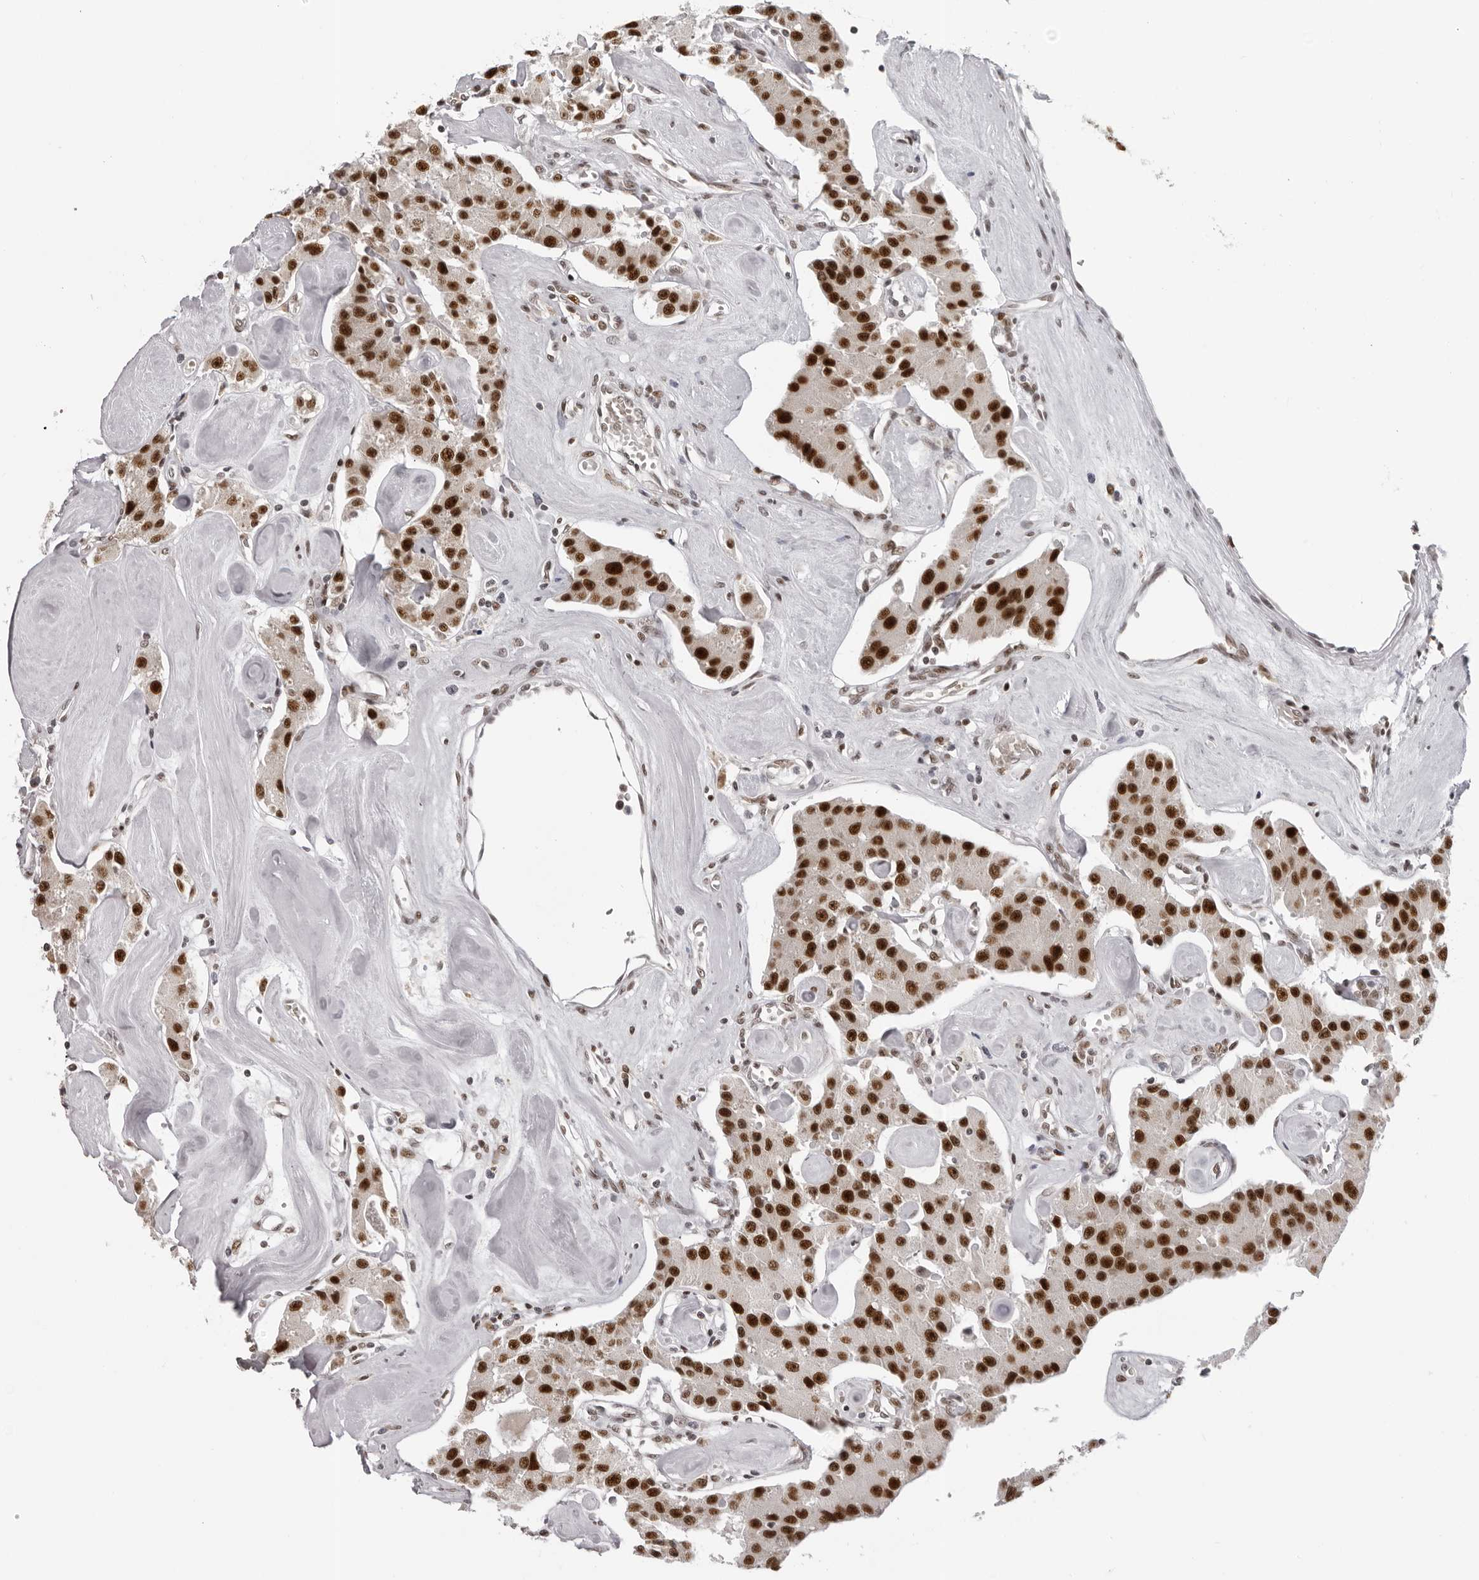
{"staining": {"intensity": "strong", "quantity": ">75%", "location": "nuclear"}, "tissue": "carcinoid", "cell_type": "Tumor cells", "image_type": "cancer", "snomed": [{"axis": "morphology", "description": "Carcinoid, malignant, NOS"}, {"axis": "topography", "description": "Pancreas"}], "caption": "Brown immunohistochemical staining in carcinoid exhibits strong nuclear staining in about >75% of tumor cells. Immunohistochemistry (ihc) stains the protein of interest in brown and the nuclei are stained blue.", "gene": "HEXIM2", "patient": {"sex": "male", "age": 41}}